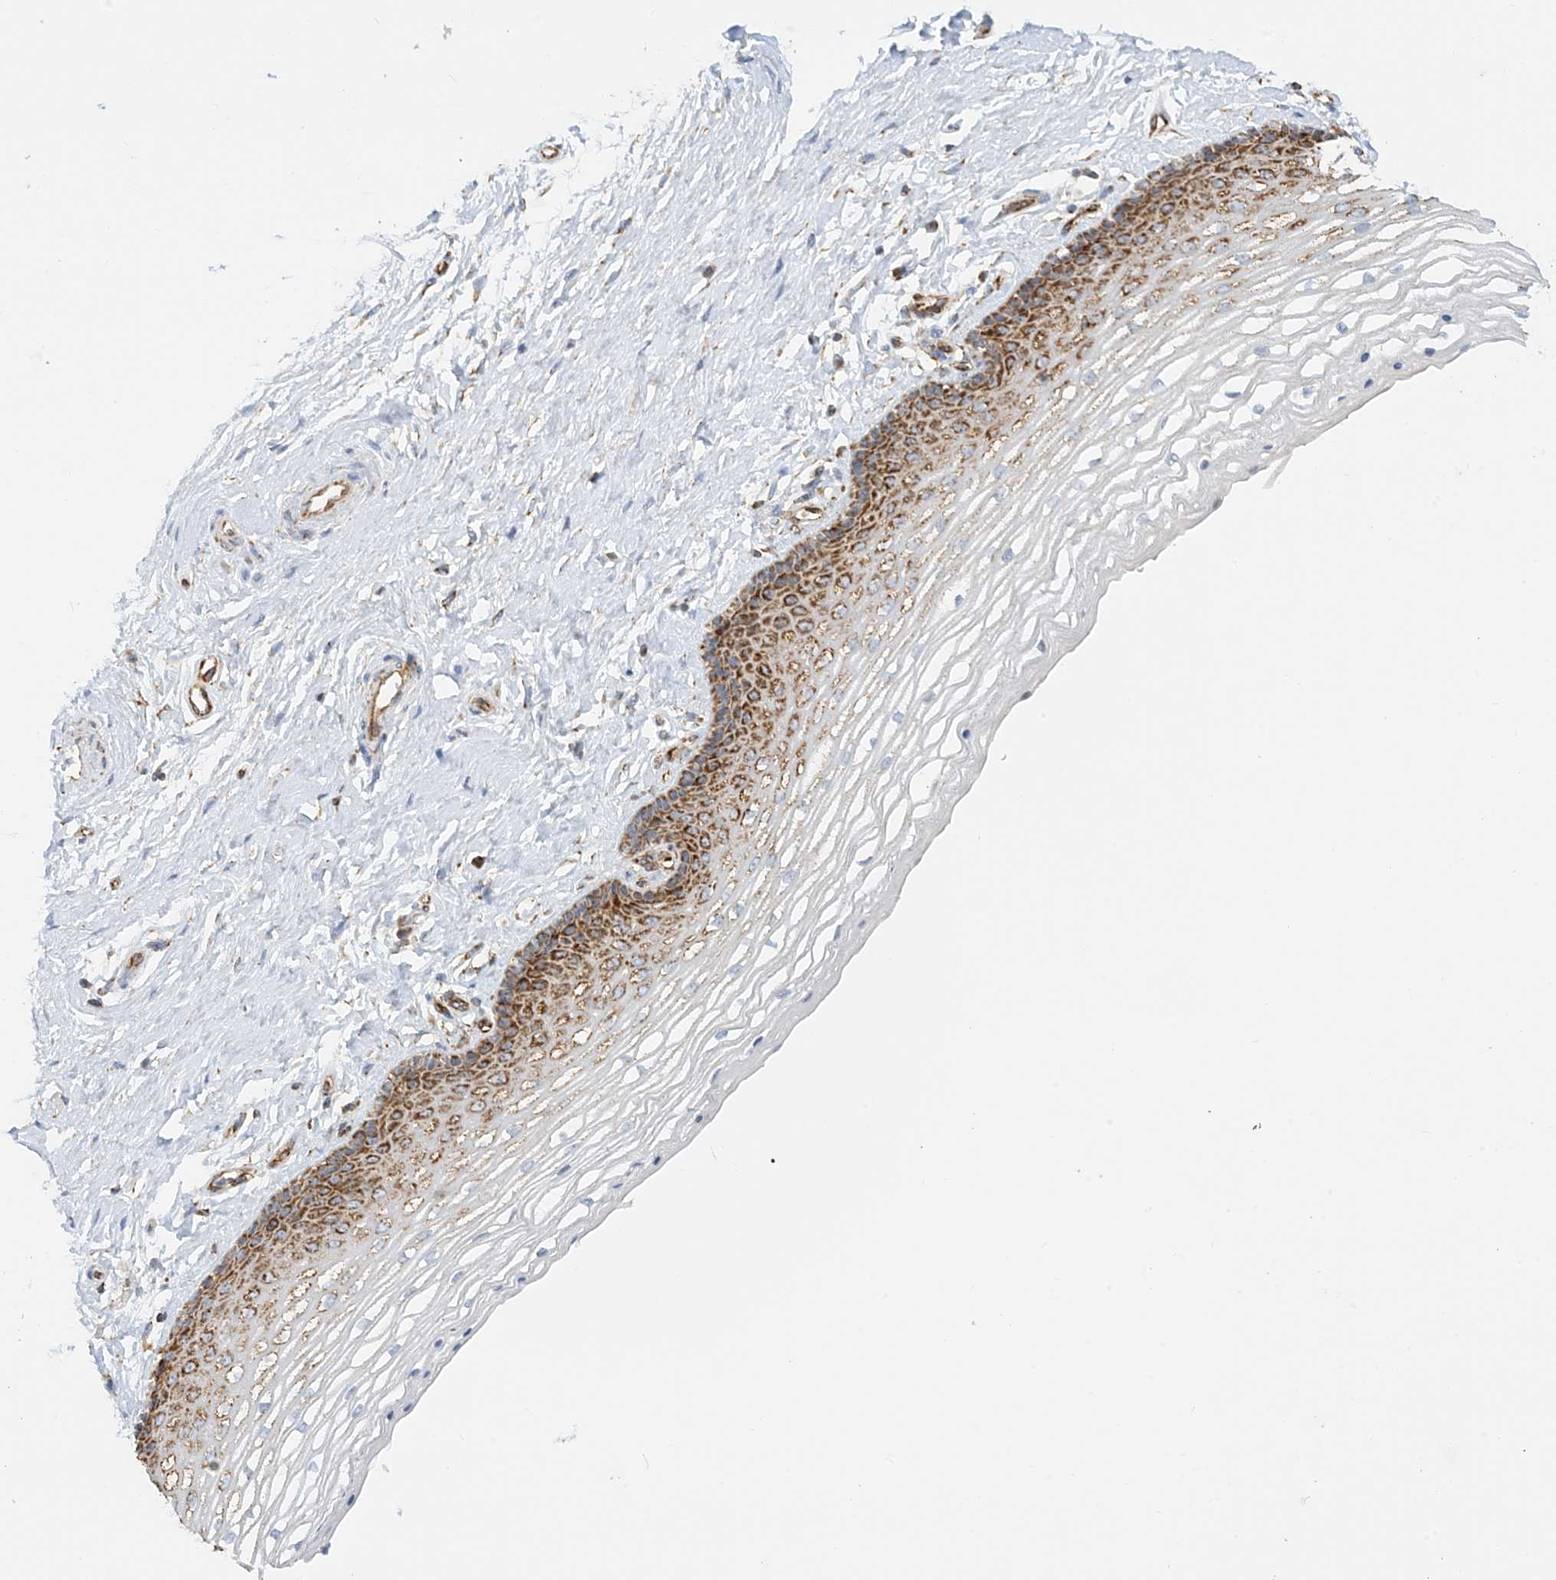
{"staining": {"intensity": "strong", "quantity": "25%-75%", "location": "cytoplasmic/membranous"}, "tissue": "vagina", "cell_type": "Squamous epithelial cells", "image_type": "normal", "snomed": [{"axis": "morphology", "description": "Normal tissue, NOS"}, {"axis": "topography", "description": "Vagina"}], "caption": "Immunohistochemistry (IHC) of normal vagina demonstrates high levels of strong cytoplasmic/membranous positivity in about 25%-75% of squamous epithelial cells.", "gene": "COA3", "patient": {"sex": "female", "age": 46}}